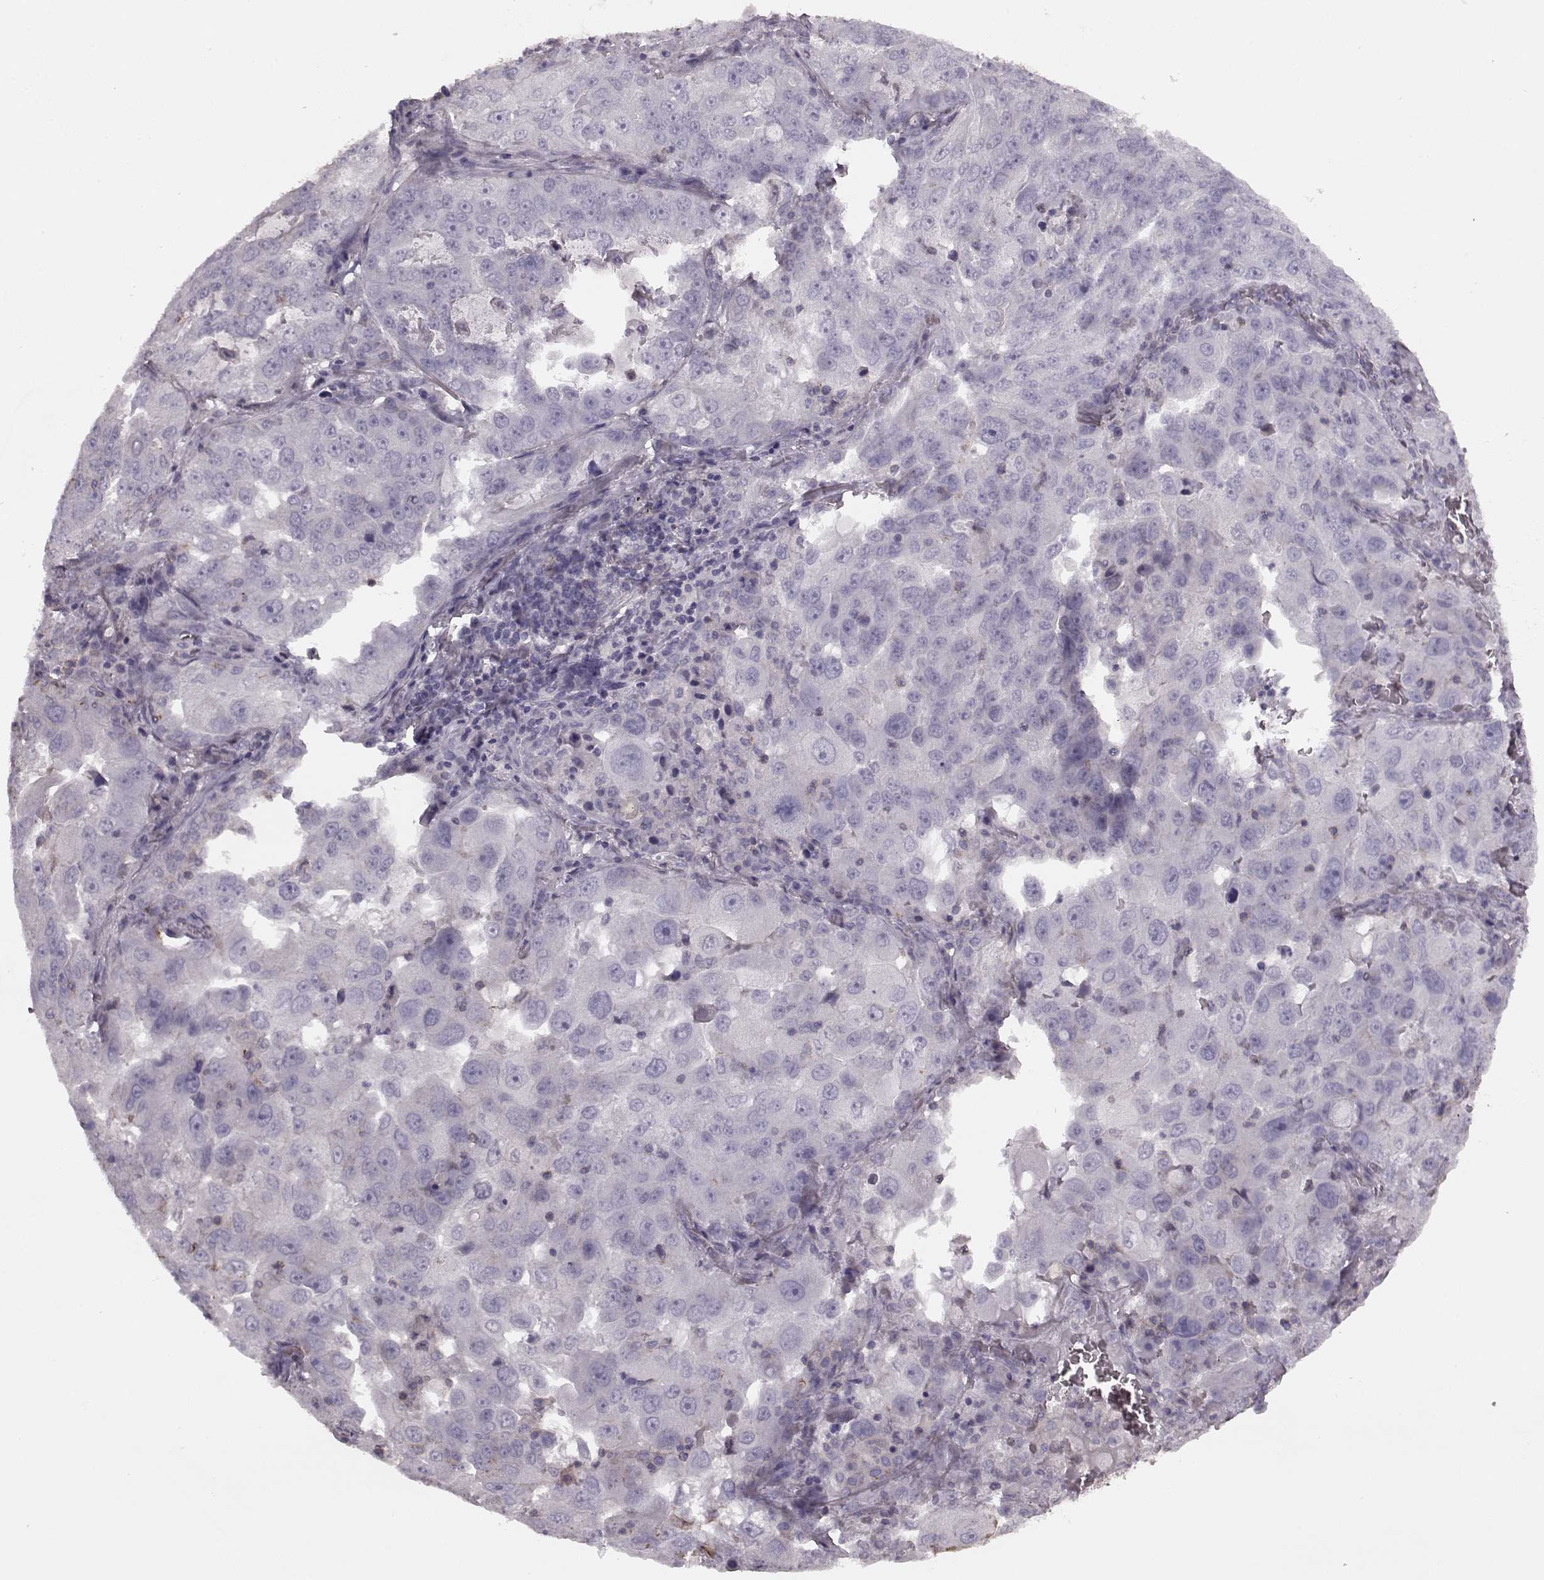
{"staining": {"intensity": "negative", "quantity": "none", "location": "none"}, "tissue": "lung cancer", "cell_type": "Tumor cells", "image_type": "cancer", "snomed": [{"axis": "morphology", "description": "Adenocarcinoma, NOS"}, {"axis": "topography", "description": "Lung"}], "caption": "An IHC micrograph of lung cancer is shown. There is no staining in tumor cells of lung cancer. The staining was performed using DAB to visualize the protein expression in brown, while the nuclei were stained in blue with hematoxylin (Magnification: 20x).", "gene": "PDCD1", "patient": {"sex": "female", "age": 61}}